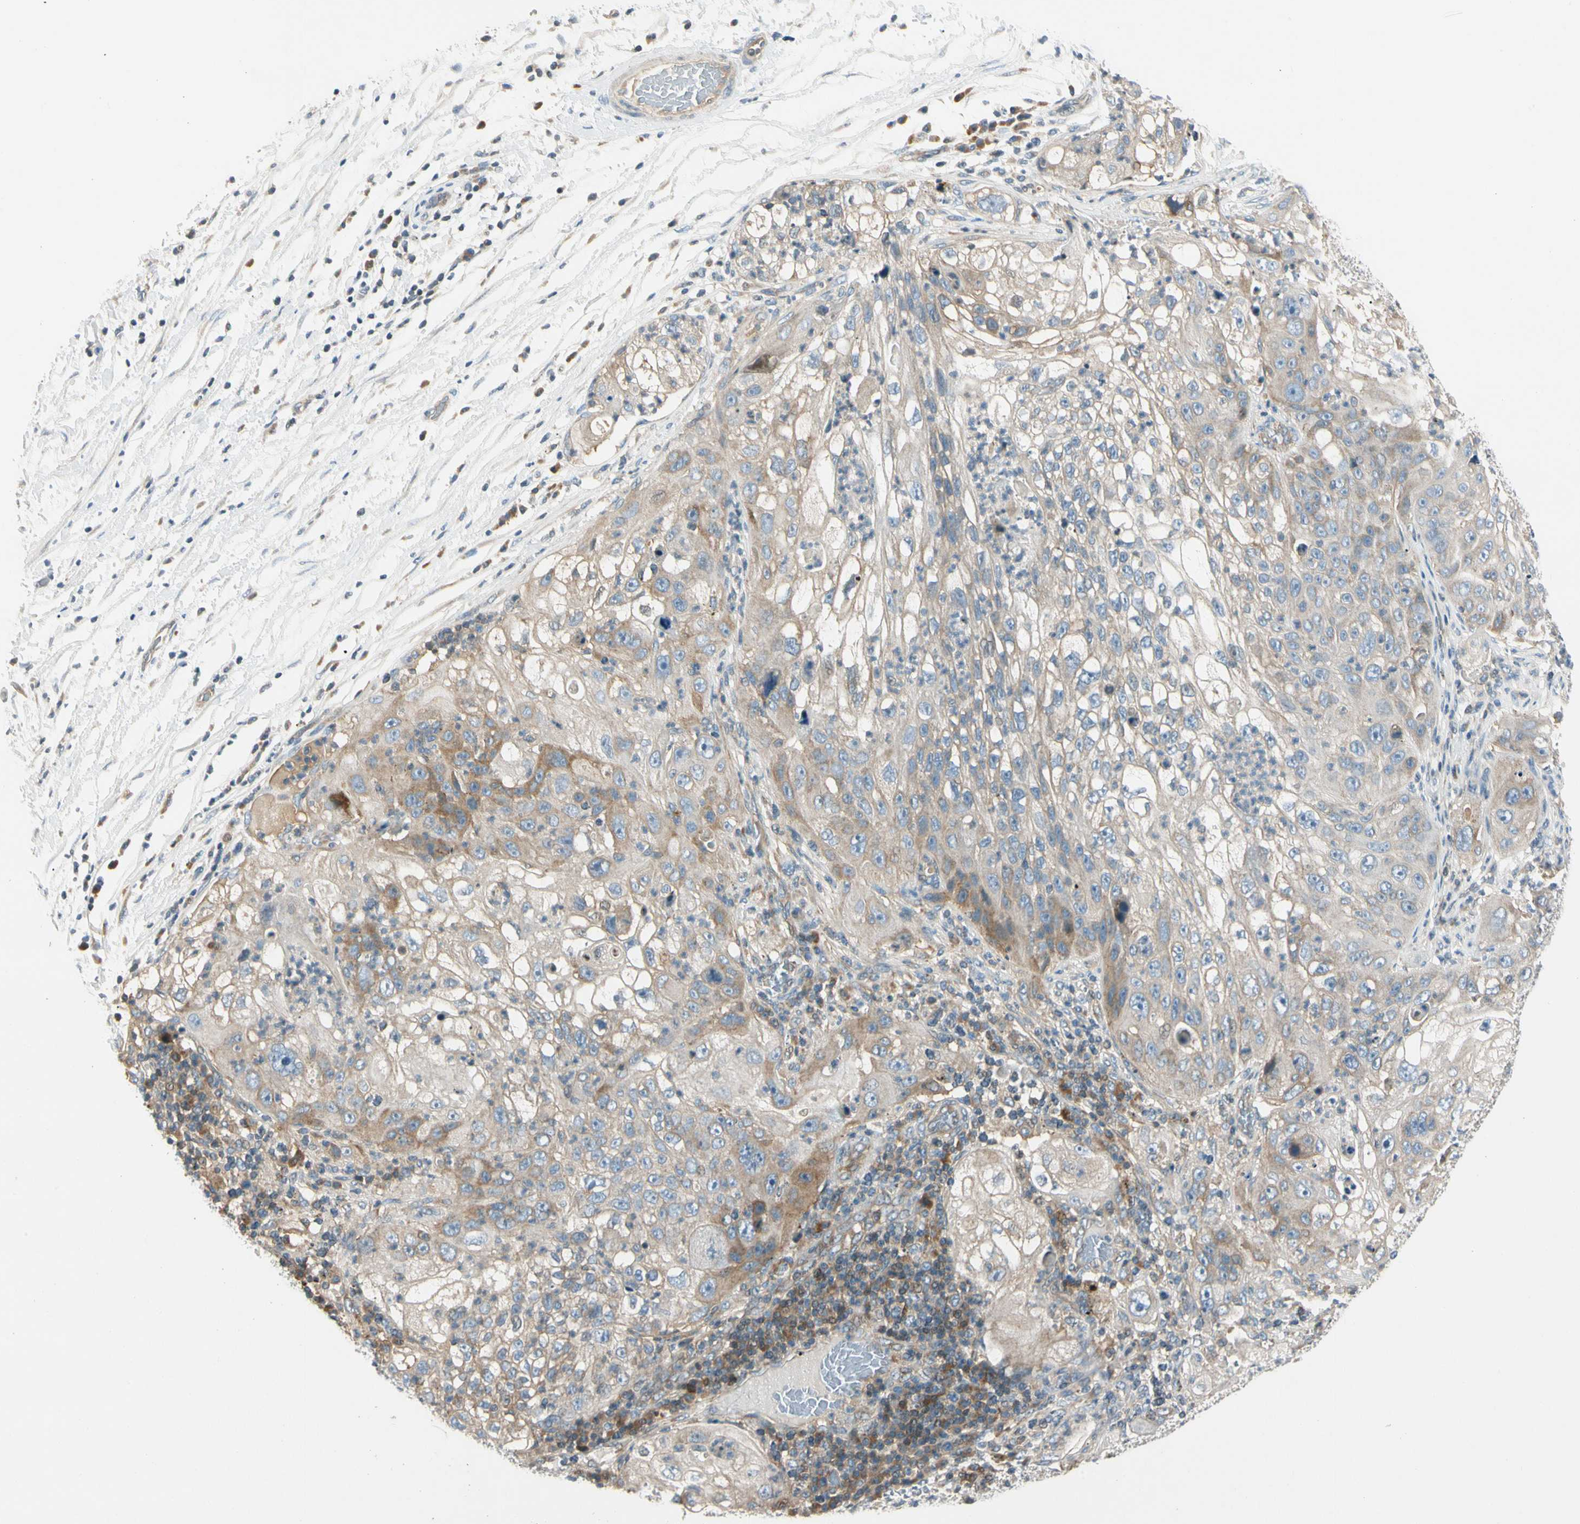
{"staining": {"intensity": "moderate", "quantity": "25%-75%", "location": "cytoplasmic/membranous"}, "tissue": "lung cancer", "cell_type": "Tumor cells", "image_type": "cancer", "snomed": [{"axis": "morphology", "description": "Inflammation, NOS"}, {"axis": "morphology", "description": "Squamous cell carcinoma, NOS"}, {"axis": "topography", "description": "Lymph node"}, {"axis": "topography", "description": "Soft tissue"}, {"axis": "topography", "description": "Lung"}], "caption": "Tumor cells display moderate cytoplasmic/membranous staining in approximately 25%-75% of cells in lung squamous cell carcinoma.", "gene": "CDH6", "patient": {"sex": "male", "age": 66}}